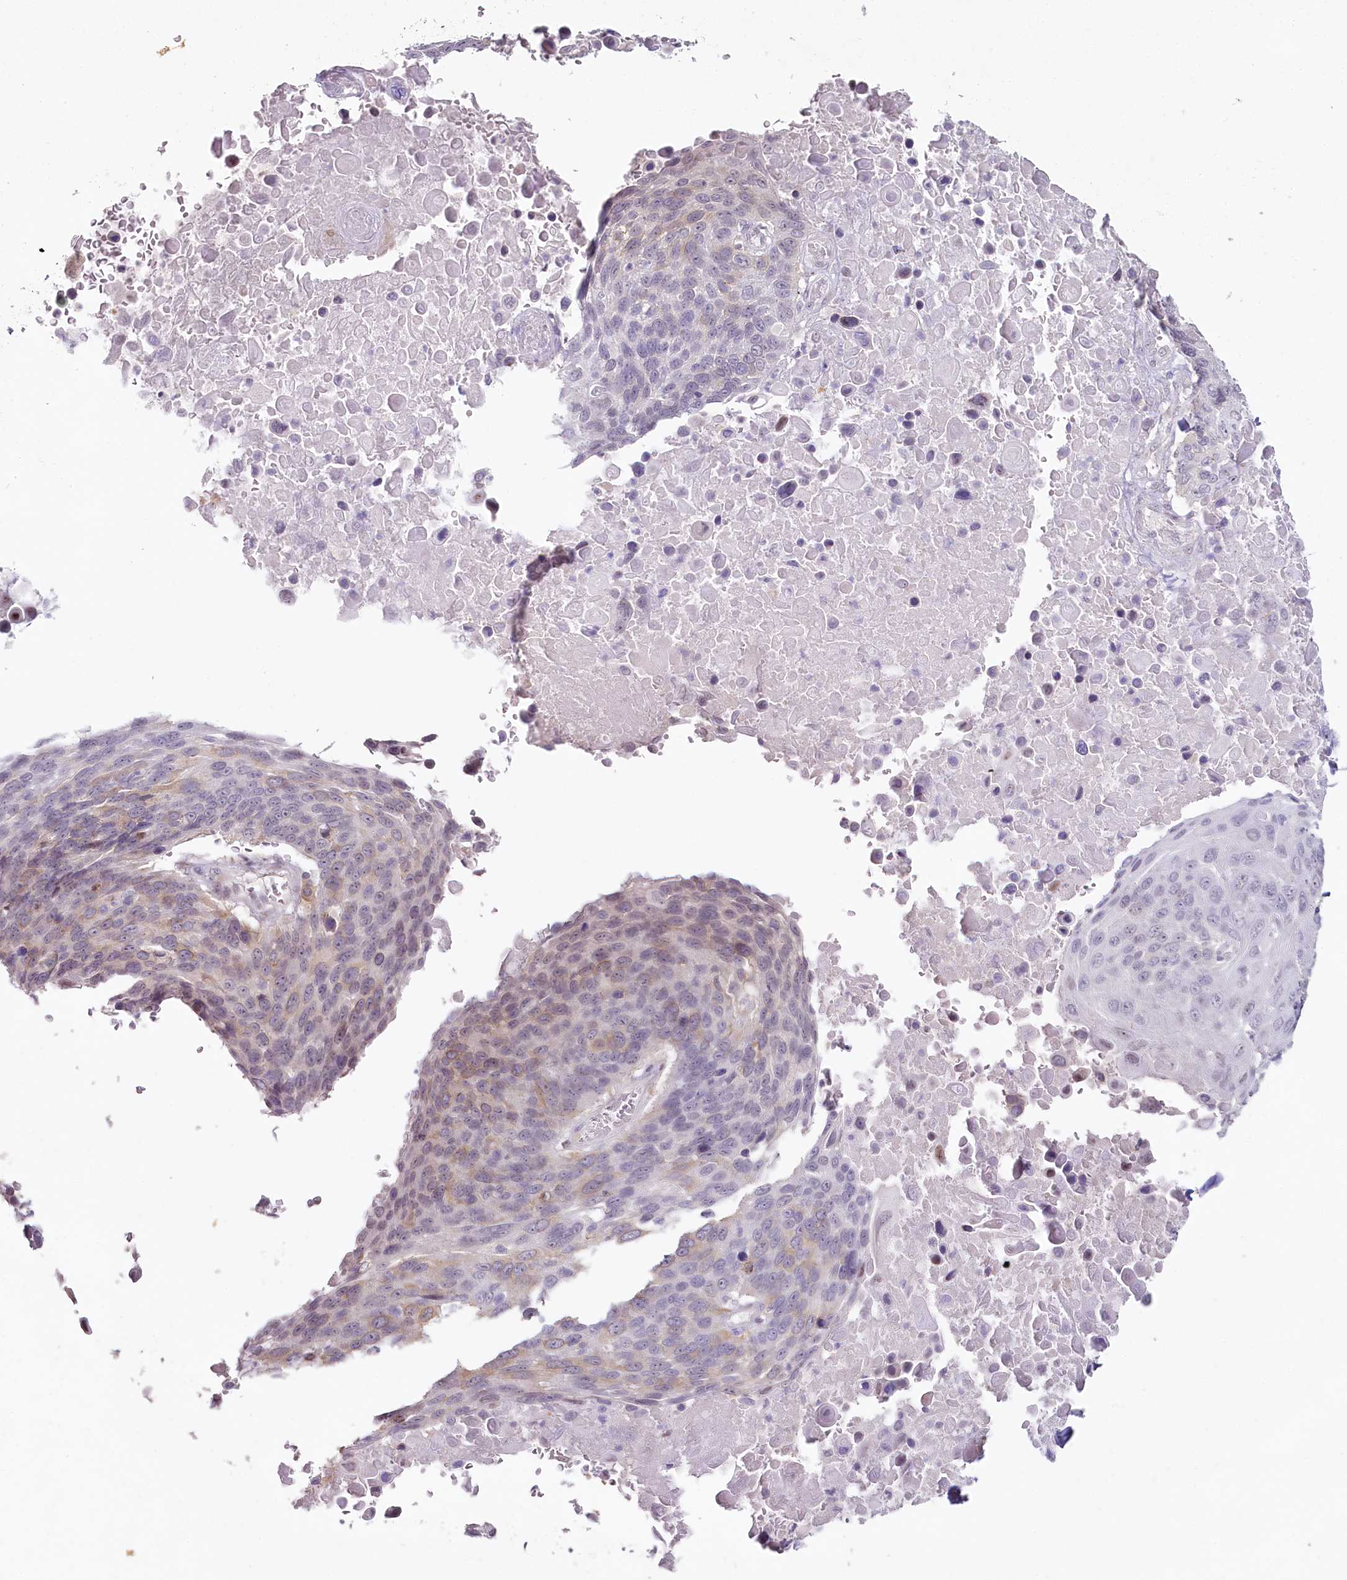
{"staining": {"intensity": "weak", "quantity": "25%-75%", "location": "cytoplasmic/membranous,nuclear"}, "tissue": "lung cancer", "cell_type": "Tumor cells", "image_type": "cancer", "snomed": [{"axis": "morphology", "description": "Squamous cell carcinoma, NOS"}, {"axis": "topography", "description": "Lung"}], "caption": "Human lung cancer (squamous cell carcinoma) stained for a protein (brown) shows weak cytoplasmic/membranous and nuclear positive positivity in approximately 25%-75% of tumor cells.", "gene": "HPD", "patient": {"sex": "male", "age": 66}}